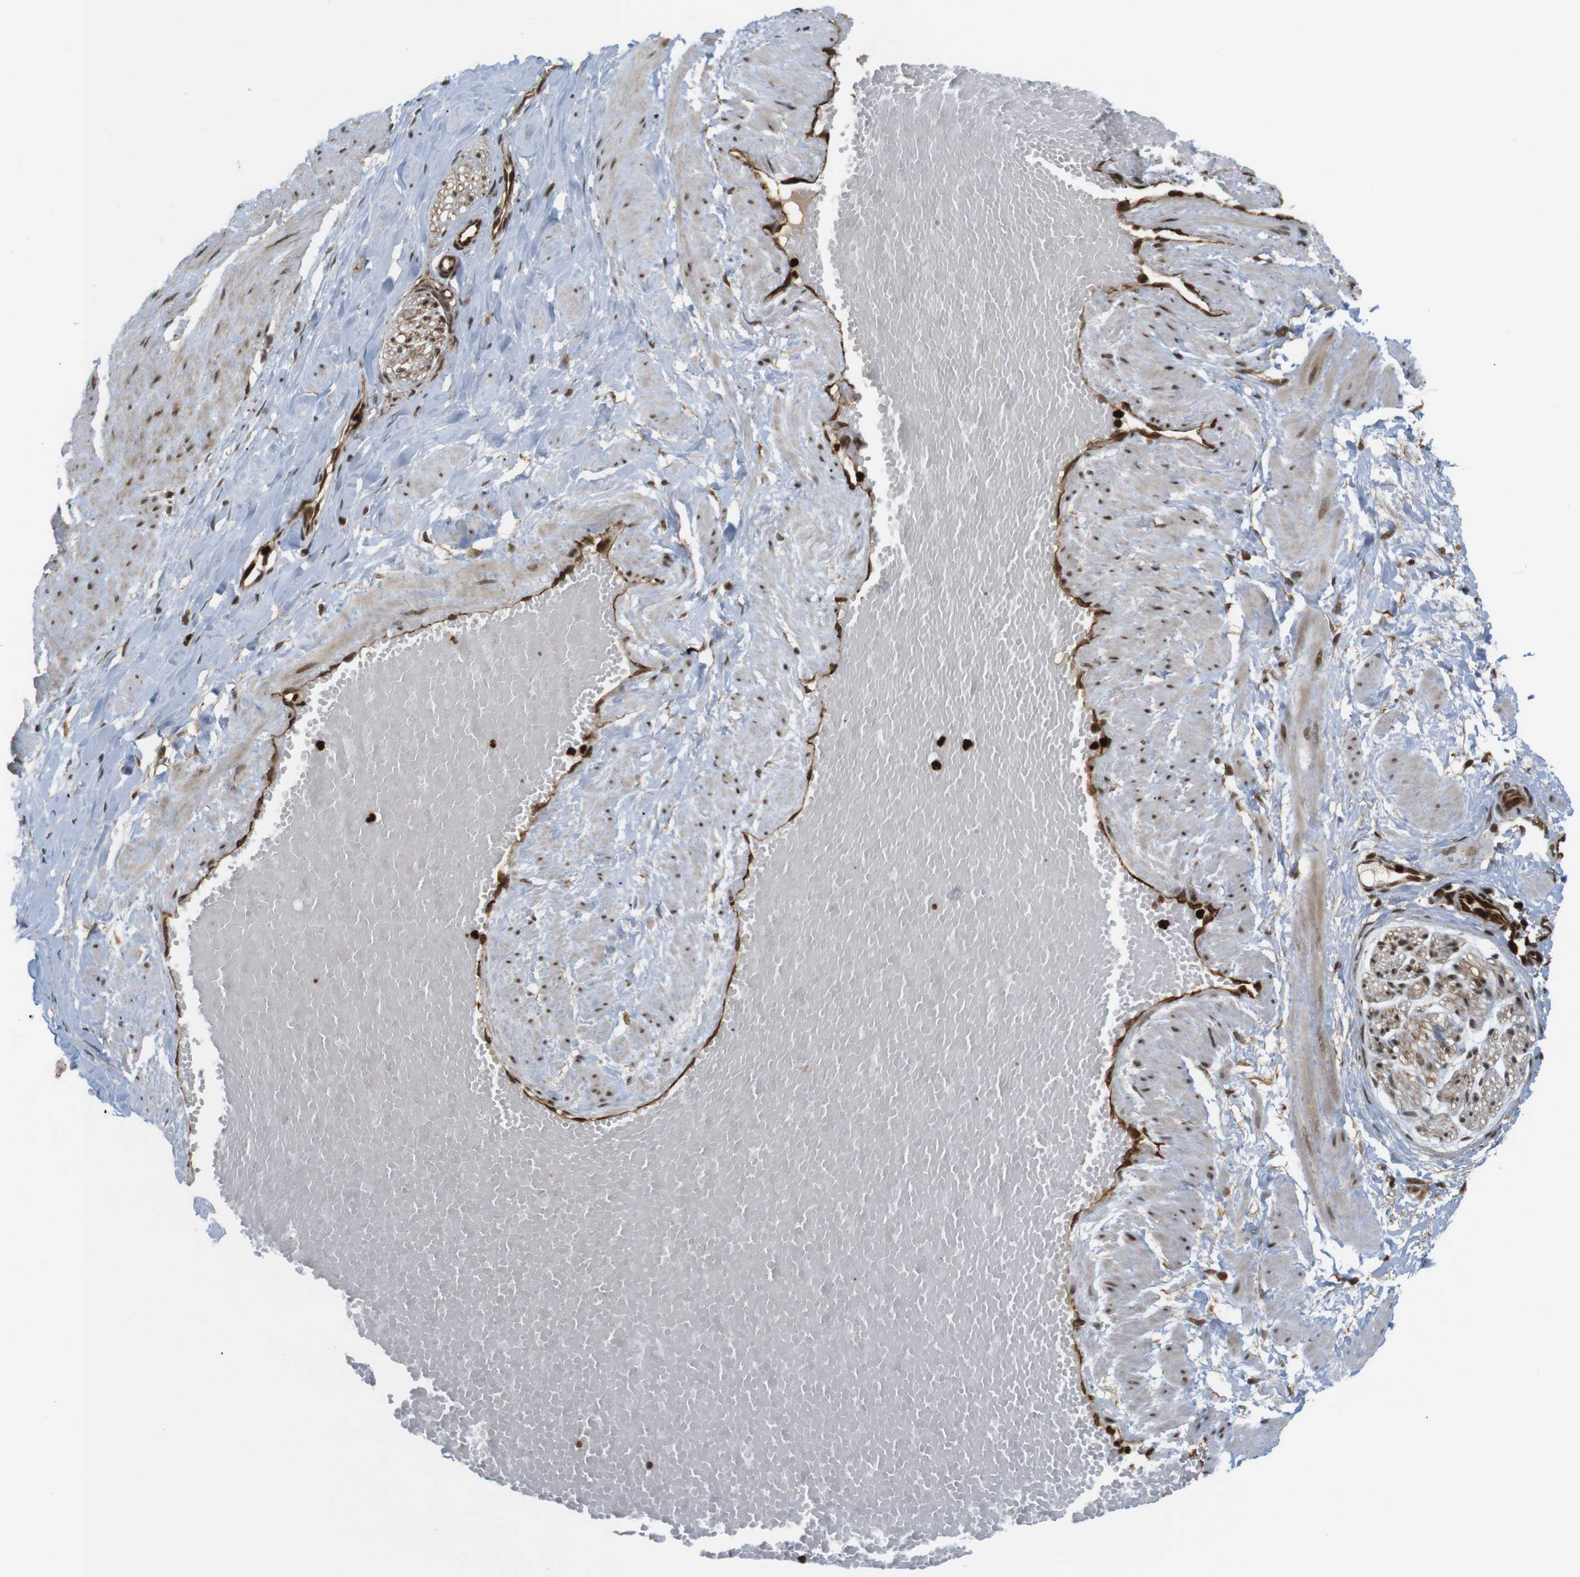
{"staining": {"intensity": "weak", "quantity": ">75%", "location": "cytoplasmic/membranous"}, "tissue": "adipose tissue", "cell_type": "Adipocytes", "image_type": "normal", "snomed": [{"axis": "morphology", "description": "Normal tissue, NOS"}, {"axis": "topography", "description": "Soft tissue"}, {"axis": "topography", "description": "Vascular tissue"}], "caption": "Adipocytes show low levels of weak cytoplasmic/membranous positivity in approximately >75% of cells in unremarkable adipose tissue.", "gene": "SP2", "patient": {"sex": "female", "age": 35}}